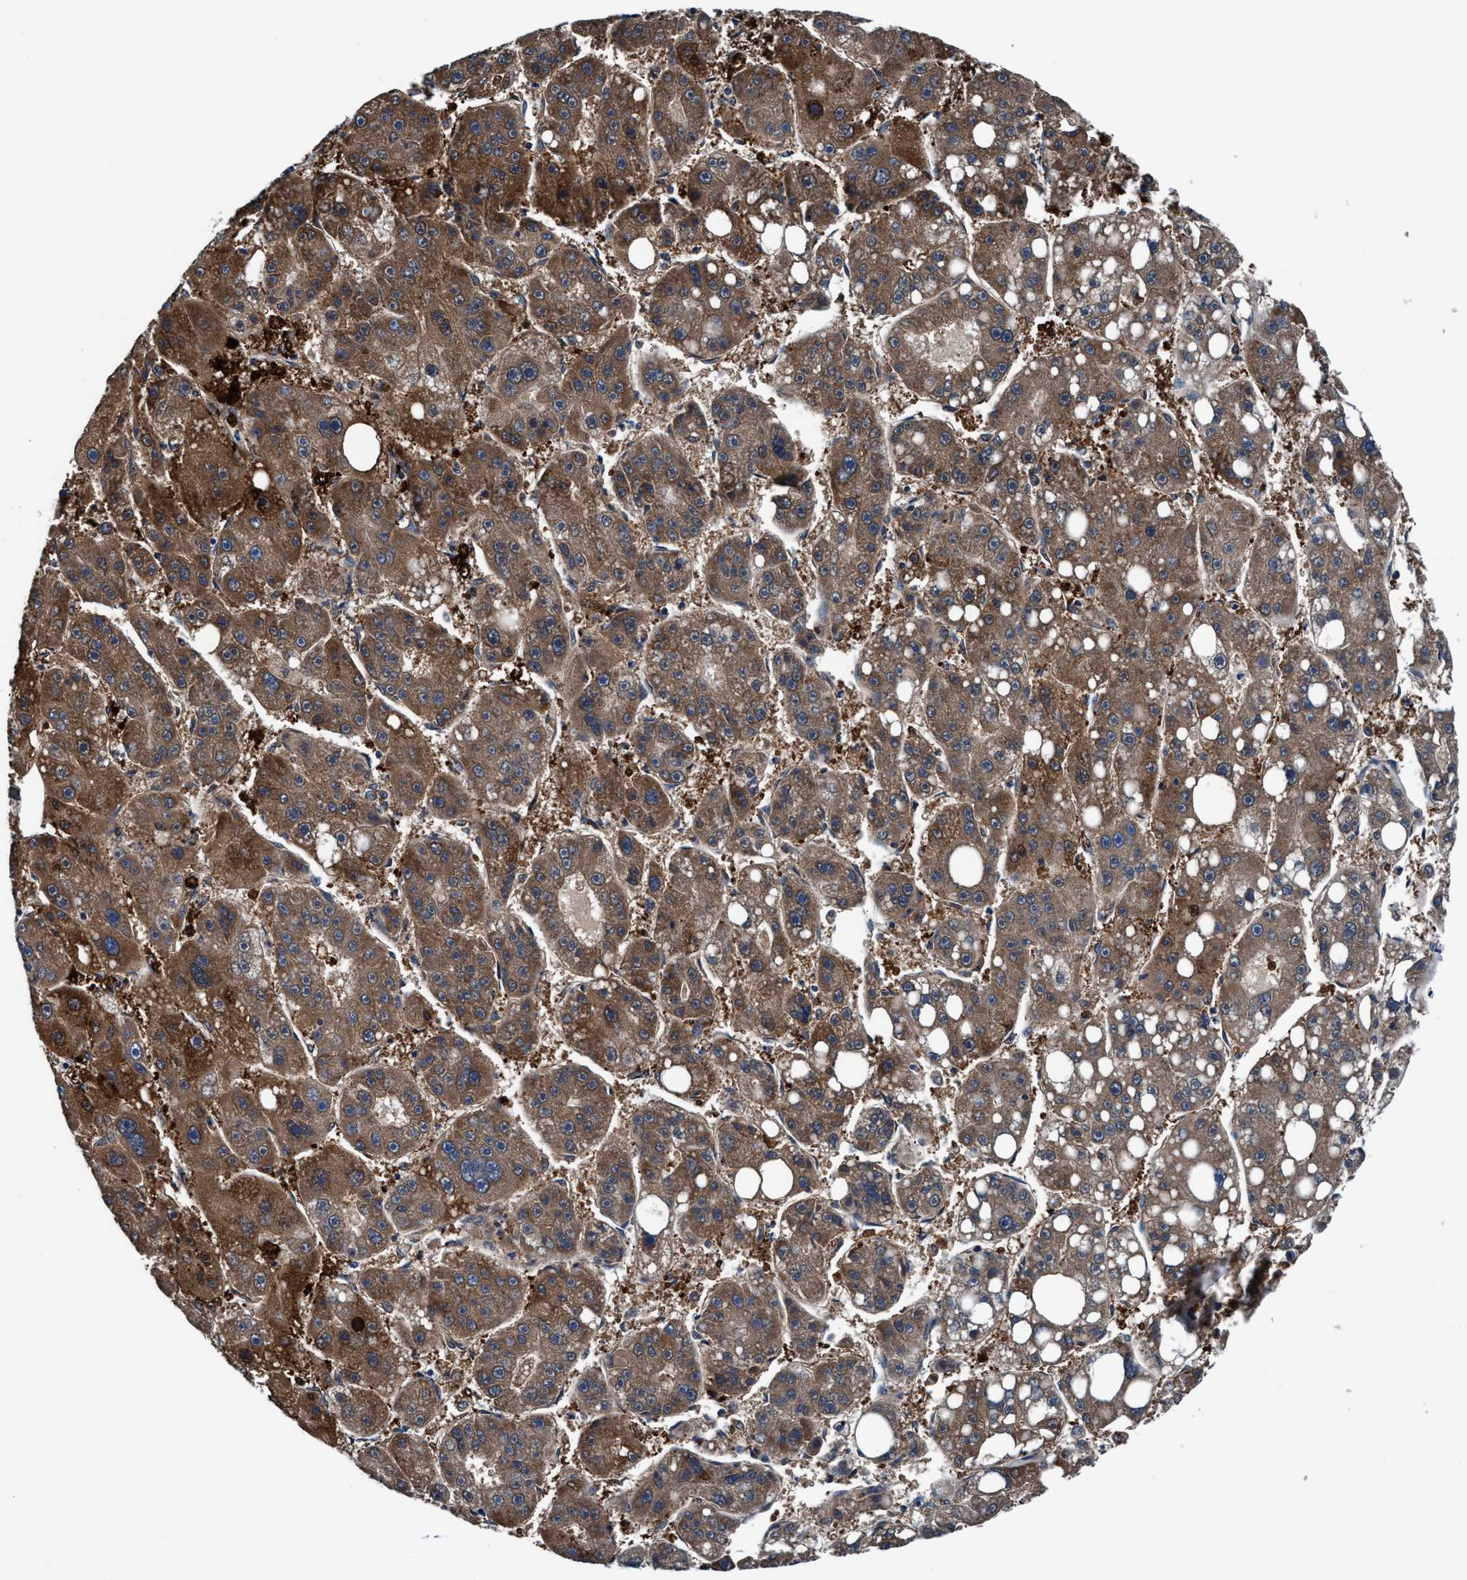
{"staining": {"intensity": "moderate", "quantity": ">75%", "location": "cytoplasmic/membranous"}, "tissue": "liver cancer", "cell_type": "Tumor cells", "image_type": "cancer", "snomed": [{"axis": "morphology", "description": "Carcinoma, Hepatocellular, NOS"}, {"axis": "topography", "description": "Liver"}], "caption": "Protein expression analysis of human liver cancer (hepatocellular carcinoma) reveals moderate cytoplasmic/membranous positivity in approximately >75% of tumor cells.", "gene": "TMEM94", "patient": {"sex": "female", "age": 61}}